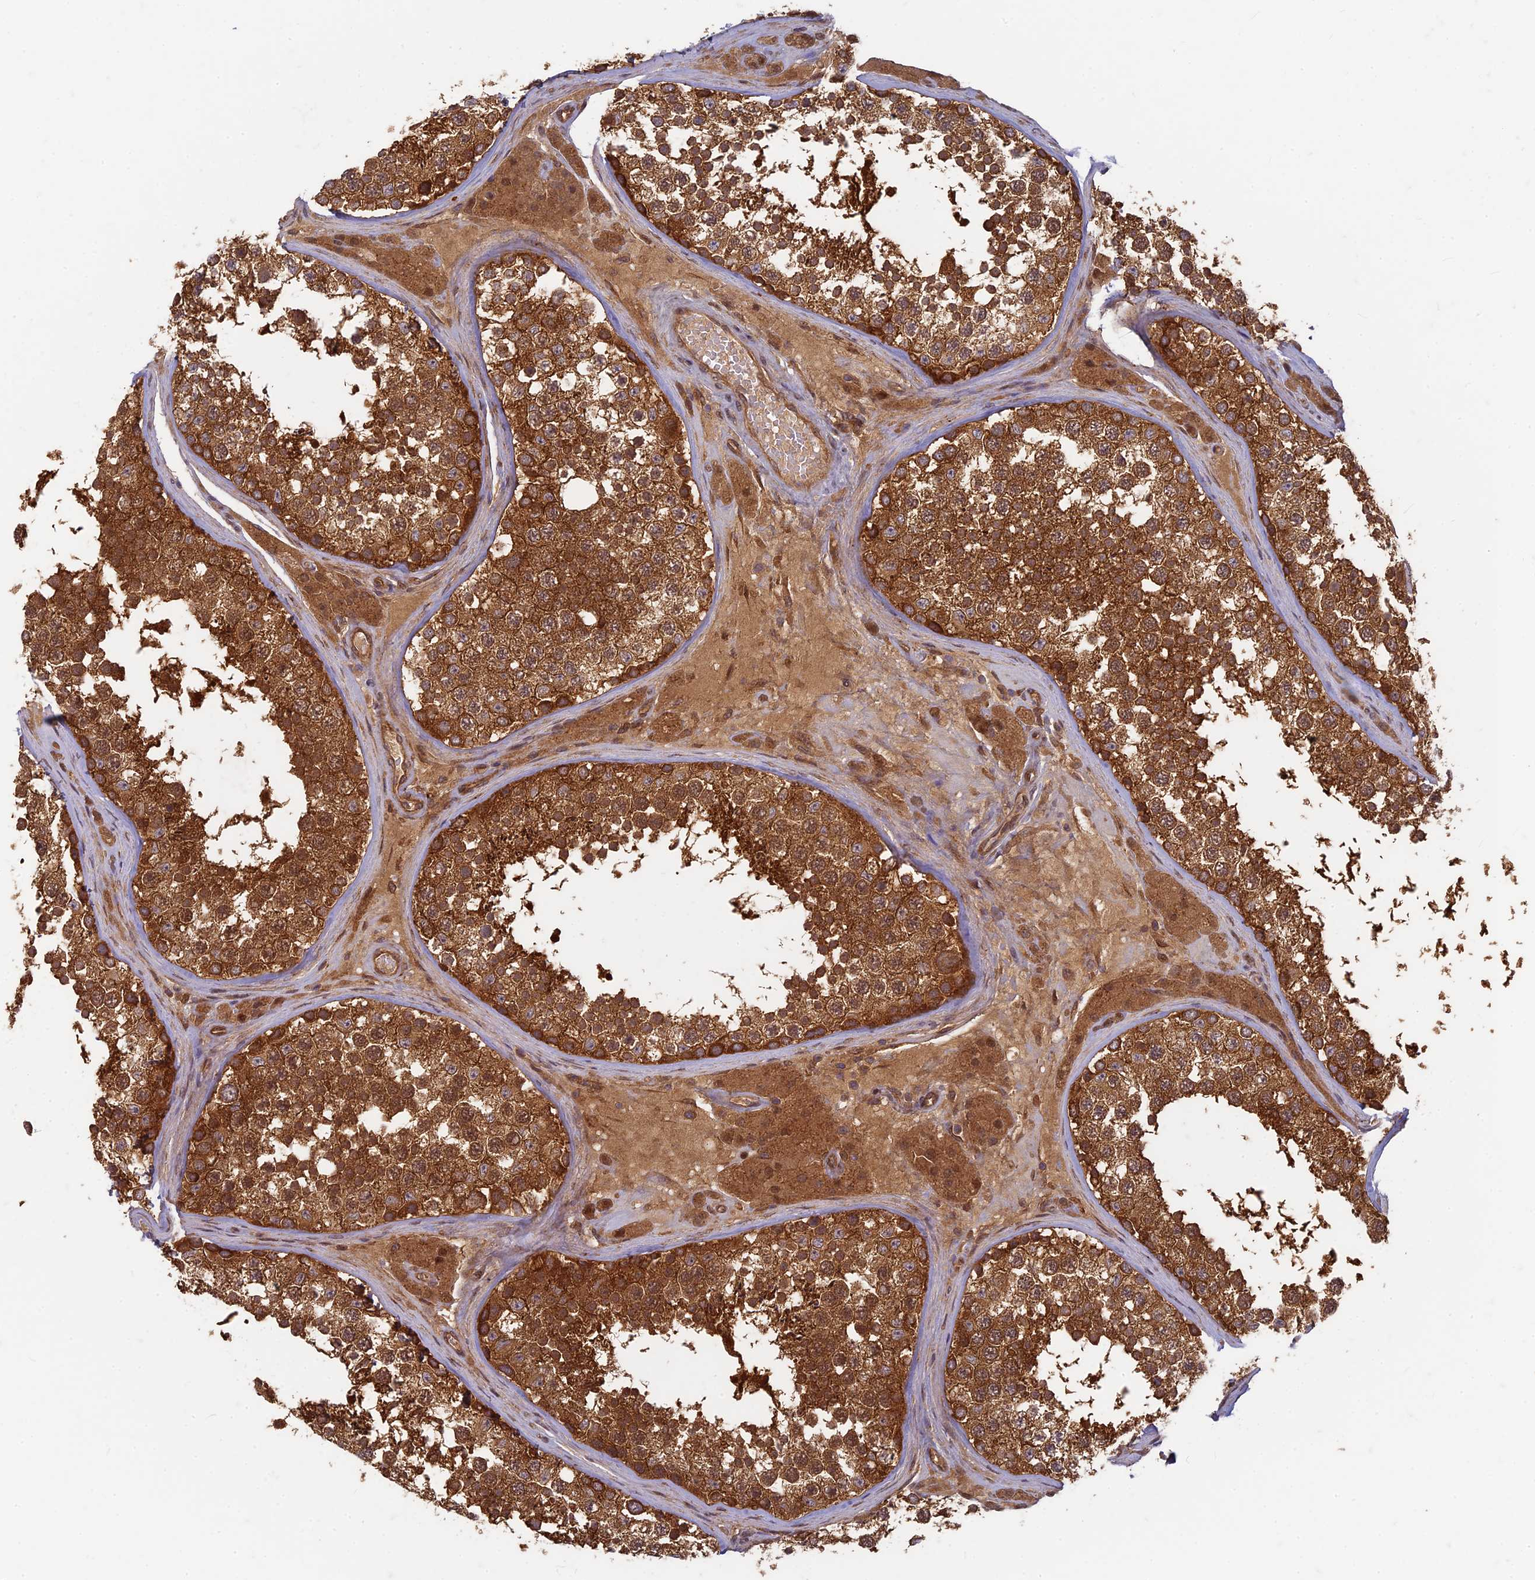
{"staining": {"intensity": "strong", "quantity": ">75%", "location": "cytoplasmic/membranous"}, "tissue": "testis", "cell_type": "Cells in seminiferous ducts", "image_type": "normal", "snomed": [{"axis": "morphology", "description": "Normal tissue, NOS"}, {"axis": "topography", "description": "Testis"}], "caption": "Strong cytoplasmic/membranous staining is identified in about >75% of cells in seminiferous ducts in benign testis. (DAB = brown stain, brightfield microscopy at high magnification).", "gene": "TCF25", "patient": {"sex": "male", "age": 46}}